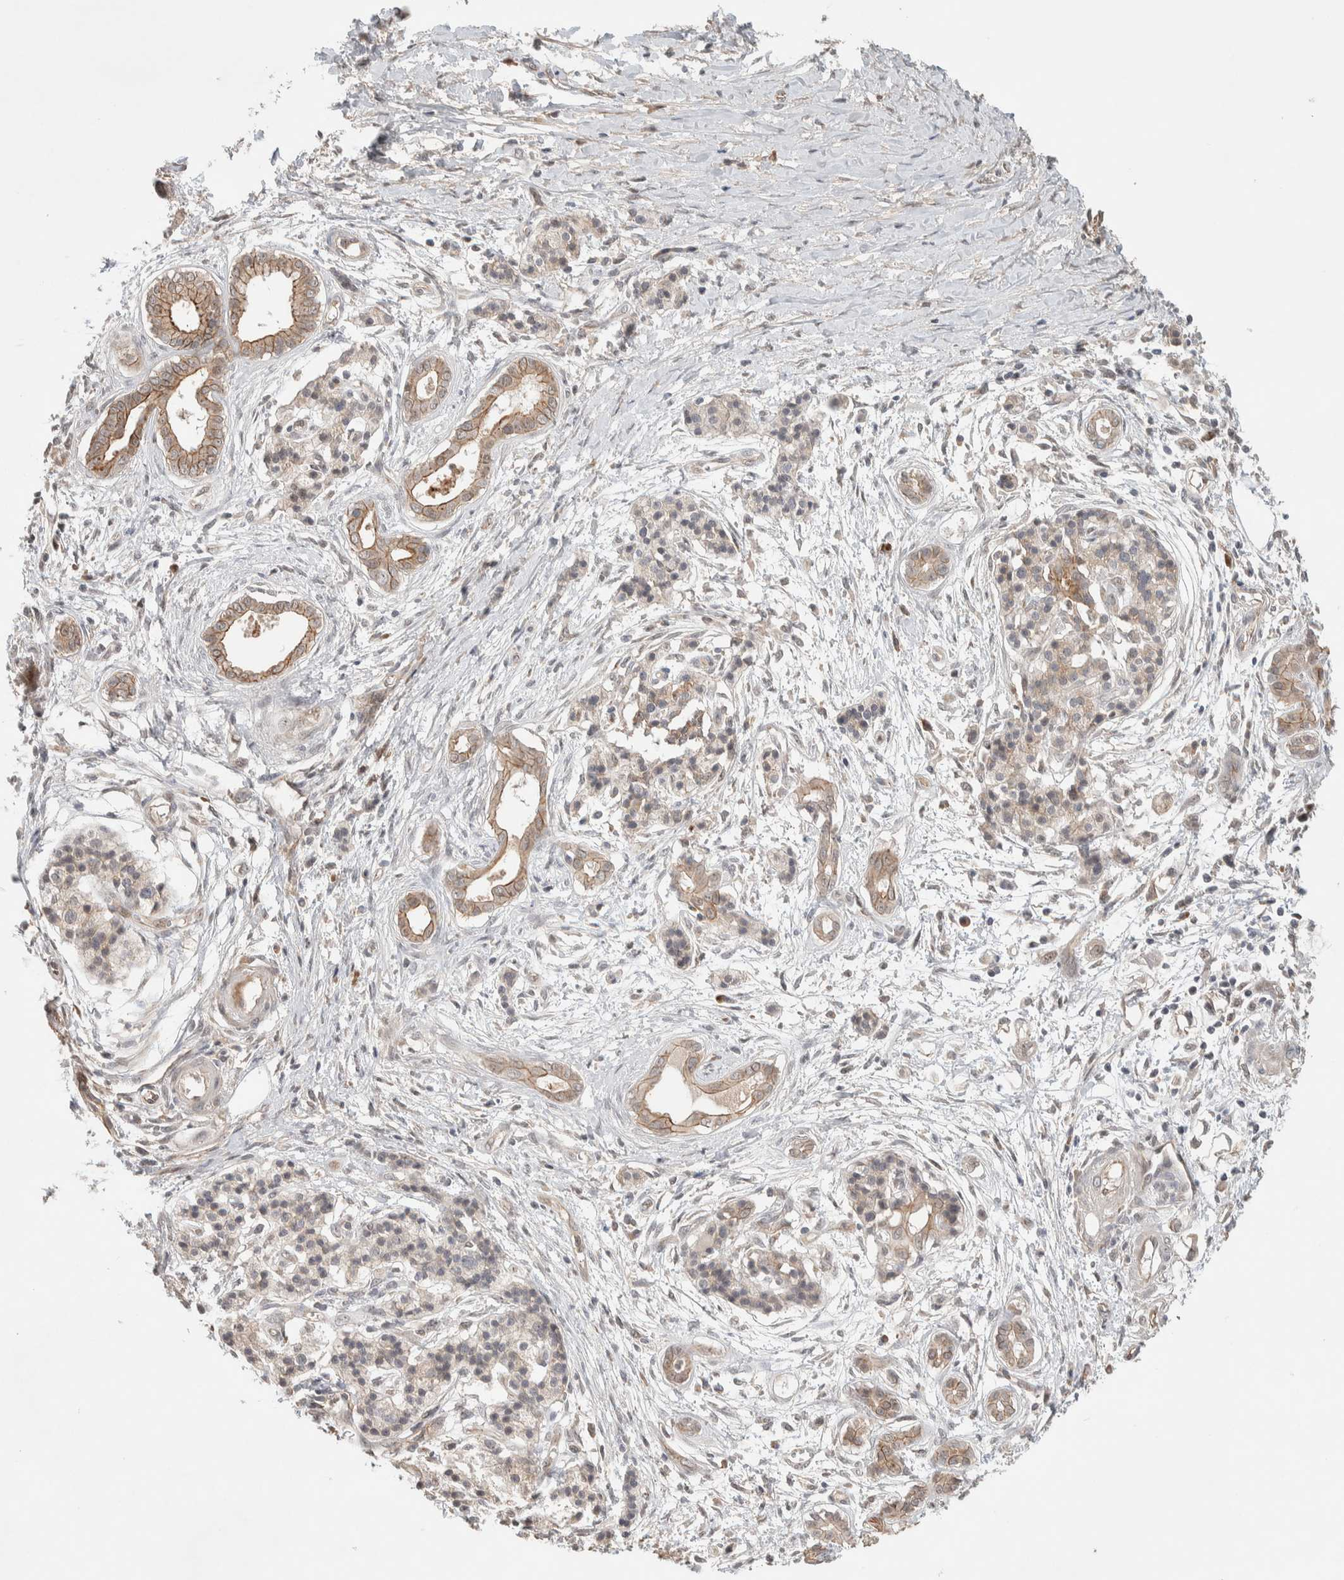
{"staining": {"intensity": "moderate", "quantity": "25%-75%", "location": "cytoplasmic/membranous"}, "tissue": "pancreatic cancer", "cell_type": "Tumor cells", "image_type": "cancer", "snomed": [{"axis": "morphology", "description": "Adenocarcinoma, NOS"}, {"axis": "topography", "description": "Pancreas"}], "caption": "Immunohistochemistry photomicrograph of neoplastic tissue: pancreatic adenocarcinoma stained using immunohistochemistry (IHC) exhibits medium levels of moderate protein expression localized specifically in the cytoplasmic/membranous of tumor cells, appearing as a cytoplasmic/membranous brown color.", "gene": "DEPTOR", "patient": {"sex": "male", "age": 59}}